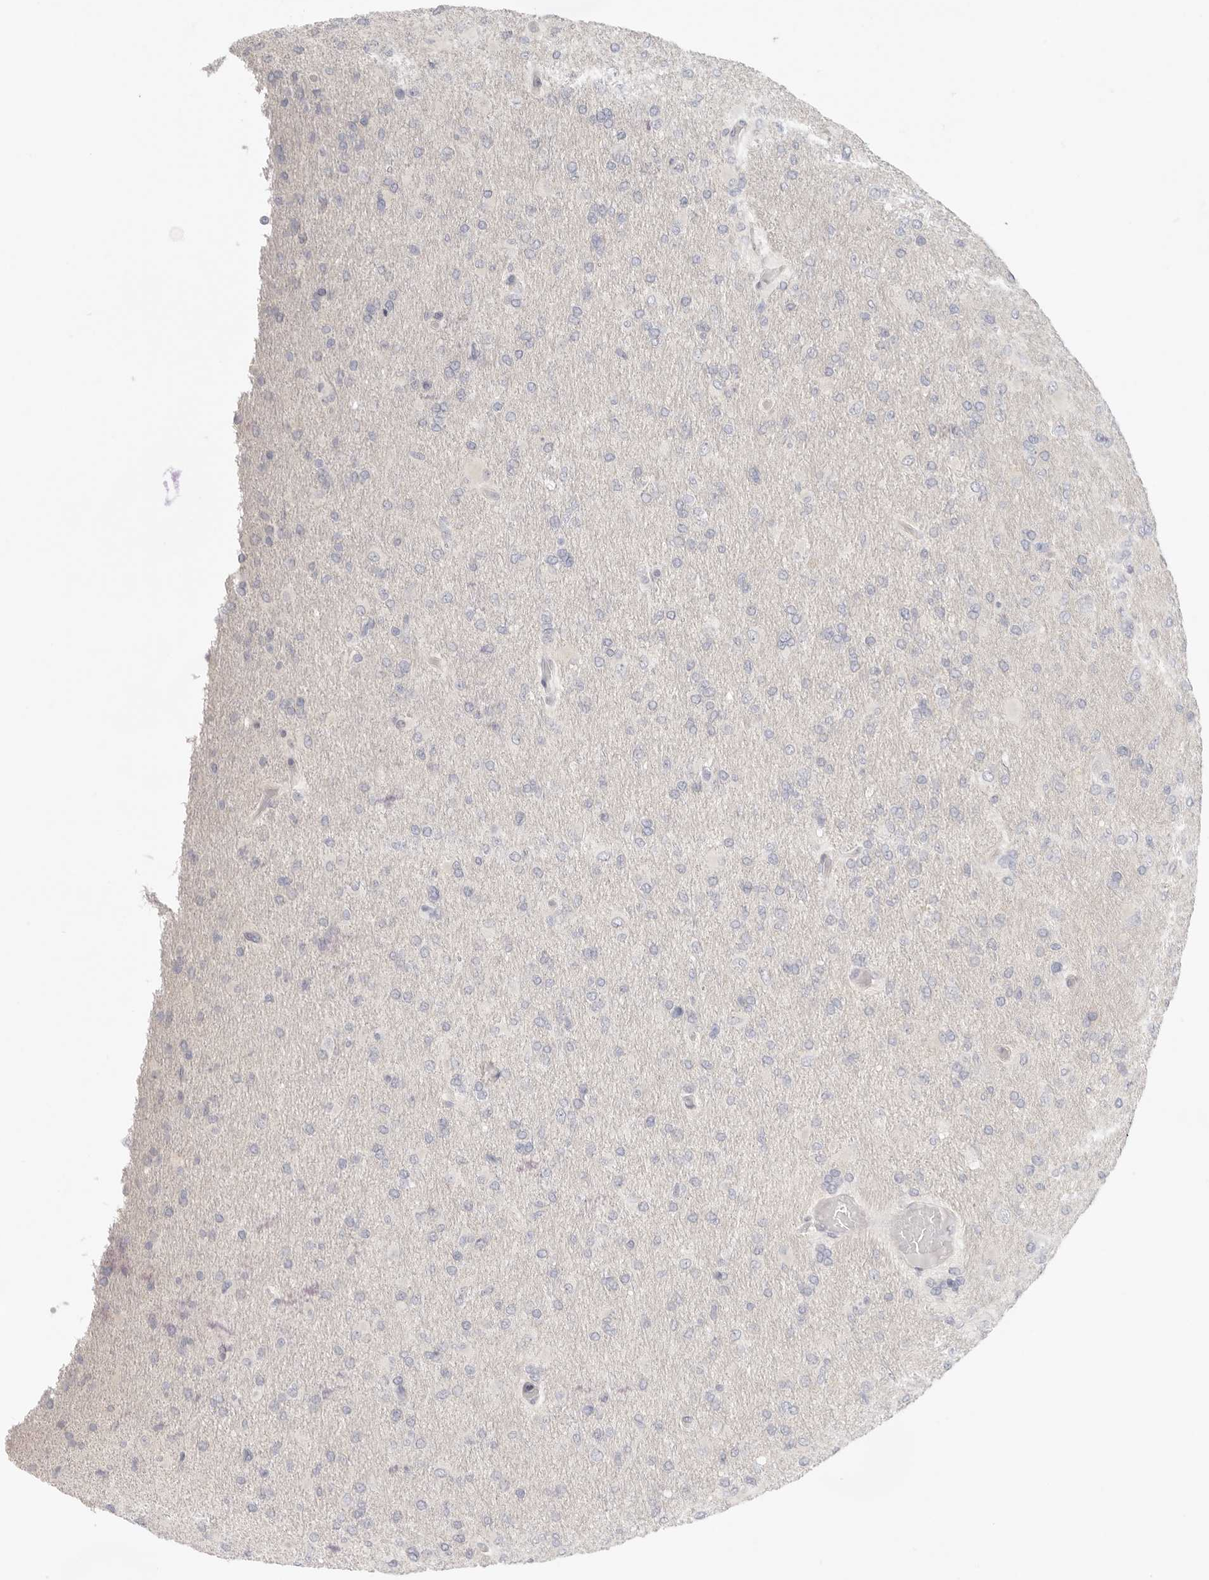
{"staining": {"intensity": "negative", "quantity": "none", "location": "none"}, "tissue": "glioma", "cell_type": "Tumor cells", "image_type": "cancer", "snomed": [{"axis": "morphology", "description": "Glioma, malignant, High grade"}, {"axis": "topography", "description": "Cerebral cortex"}], "caption": "An IHC image of glioma is shown. There is no staining in tumor cells of glioma.", "gene": "AHDC1", "patient": {"sex": "female", "age": 36}}